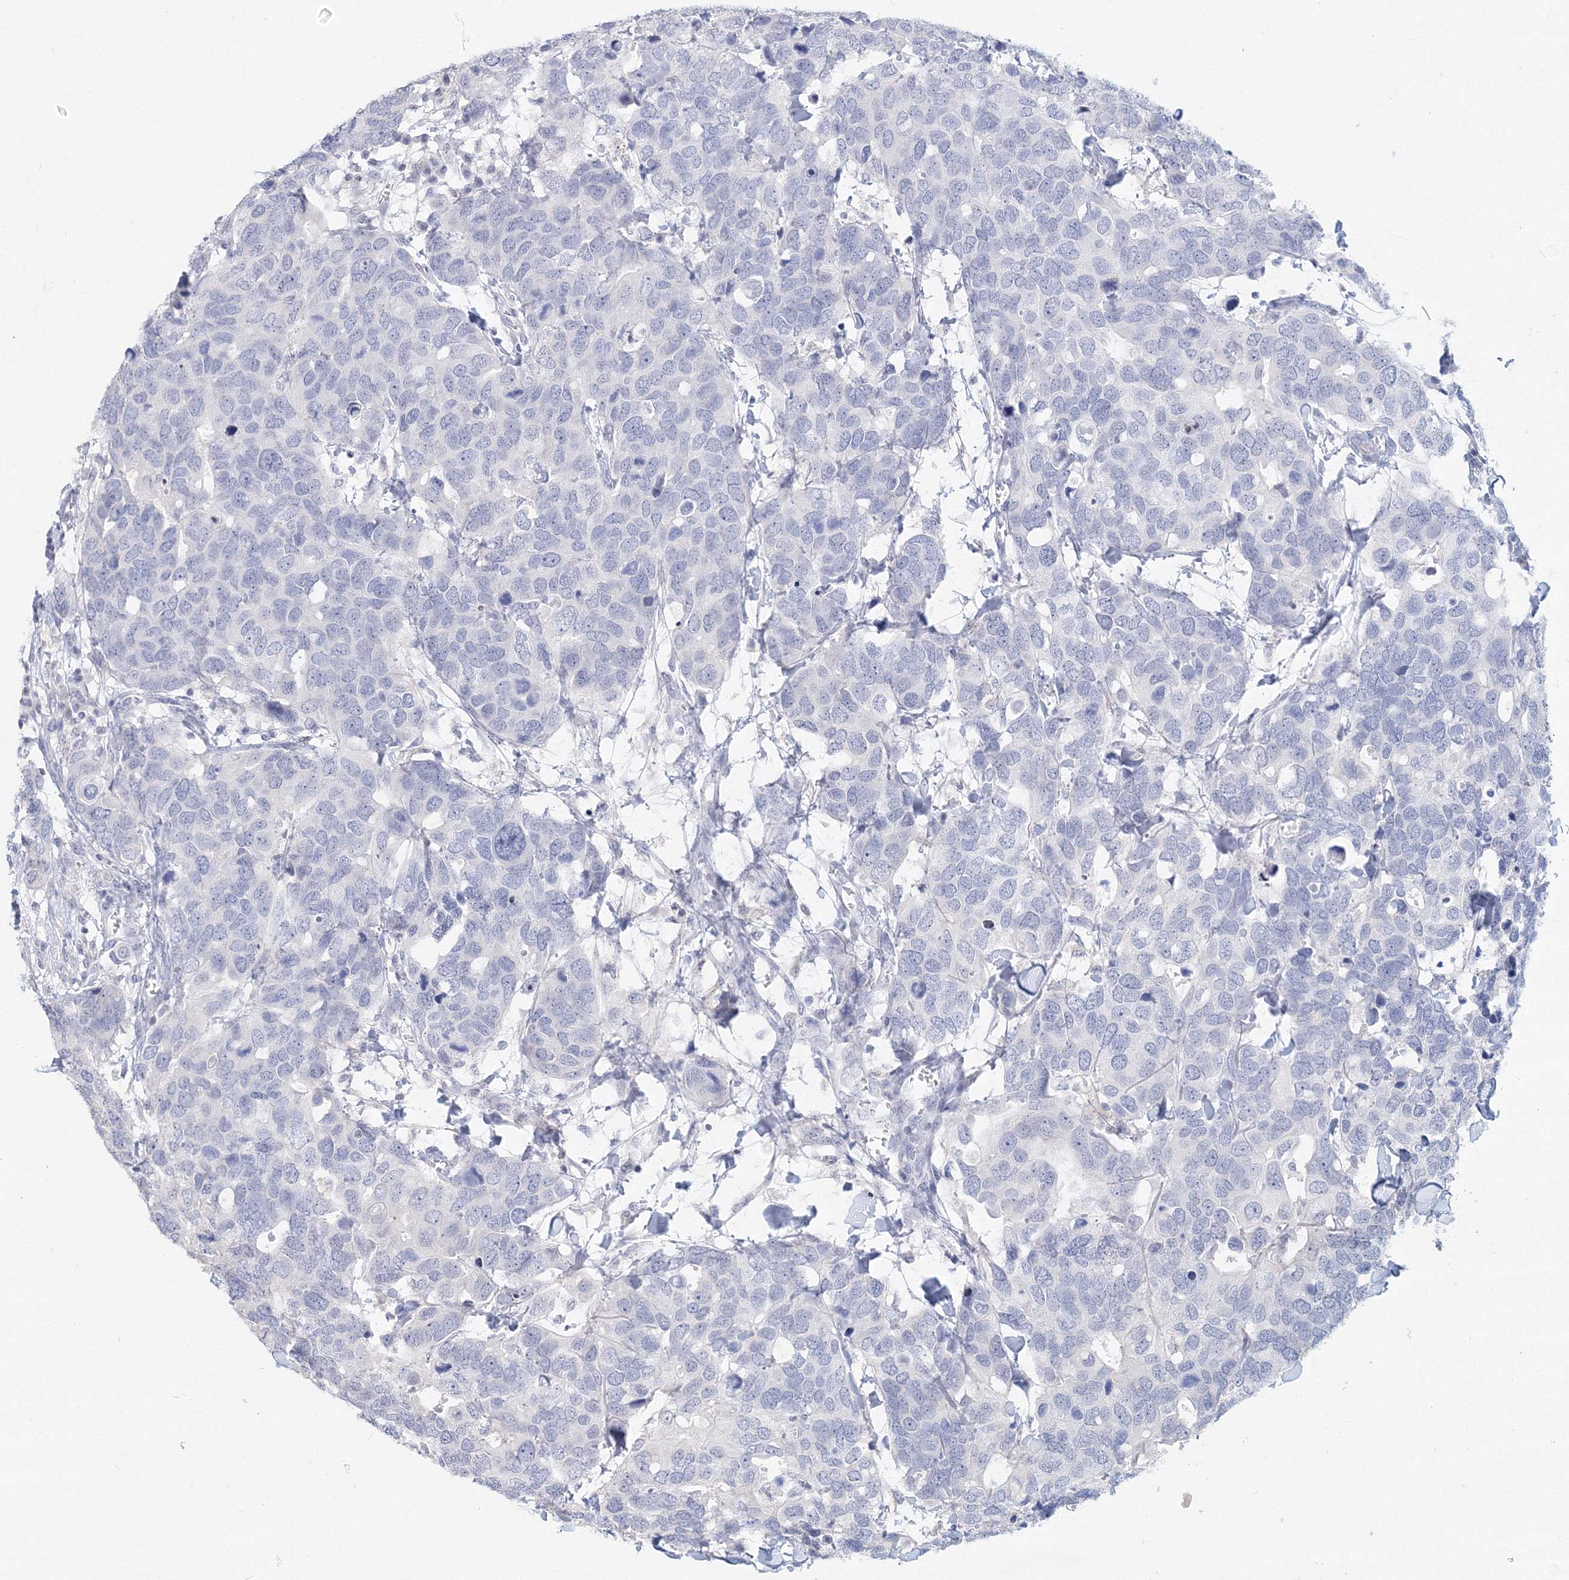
{"staining": {"intensity": "negative", "quantity": "none", "location": "none"}, "tissue": "breast cancer", "cell_type": "Tumor cells", "image_type": "cancer", "snomed": [{"axis": "morphology", "description": "Duct carcinoma"}, {"axis": "topography", "description": "Breast"}], "caption": "Immunohistochemical staining of breast cancer demonstrates no significant staining in tumor cells.", "gene": "SLC7A7", "patient": {"sex": "female", "age": 83}}